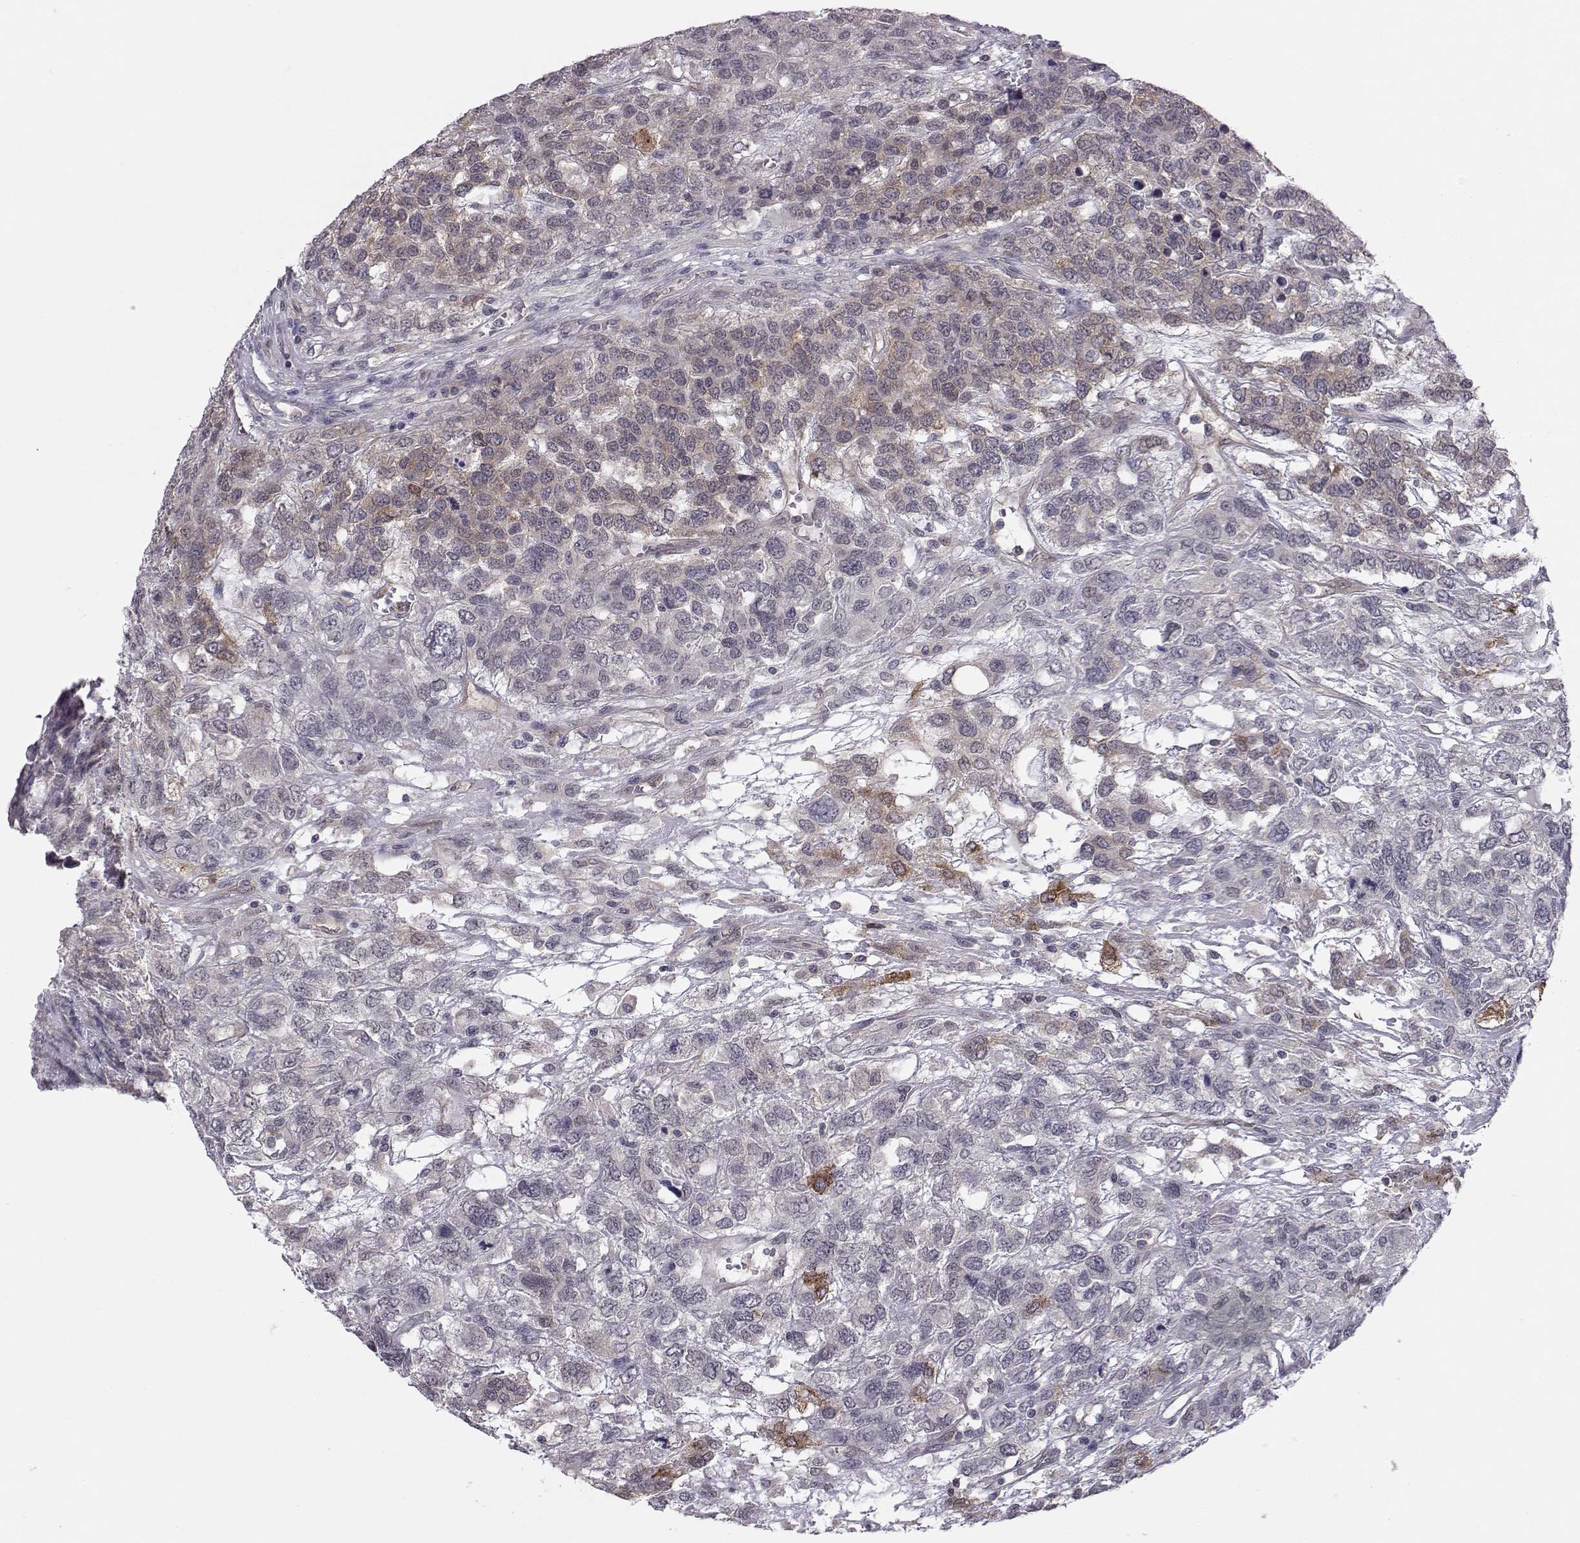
{"staining": {"intensity": "weak", "quantity": "<25%", "location": "cytoplasmic/membranous"}, "tissue": "testis cancer", "cell_type": "Tumor cells", "image_type": "cancer", "snomed": [{"axis": "morphology", "description": "Seminoma, NOS"}, {"axis": "topography", "description": "Testis"}], "caption": "Tumor cells are negative for protein expression in human testis cancer (seminoma). (DAB (3,3'-diaminobenzidine) IHC visualized using brightfield microscopy, high magnification).", "gene": "KIF13B", "patient": {"sex": "male", "age": 52}}